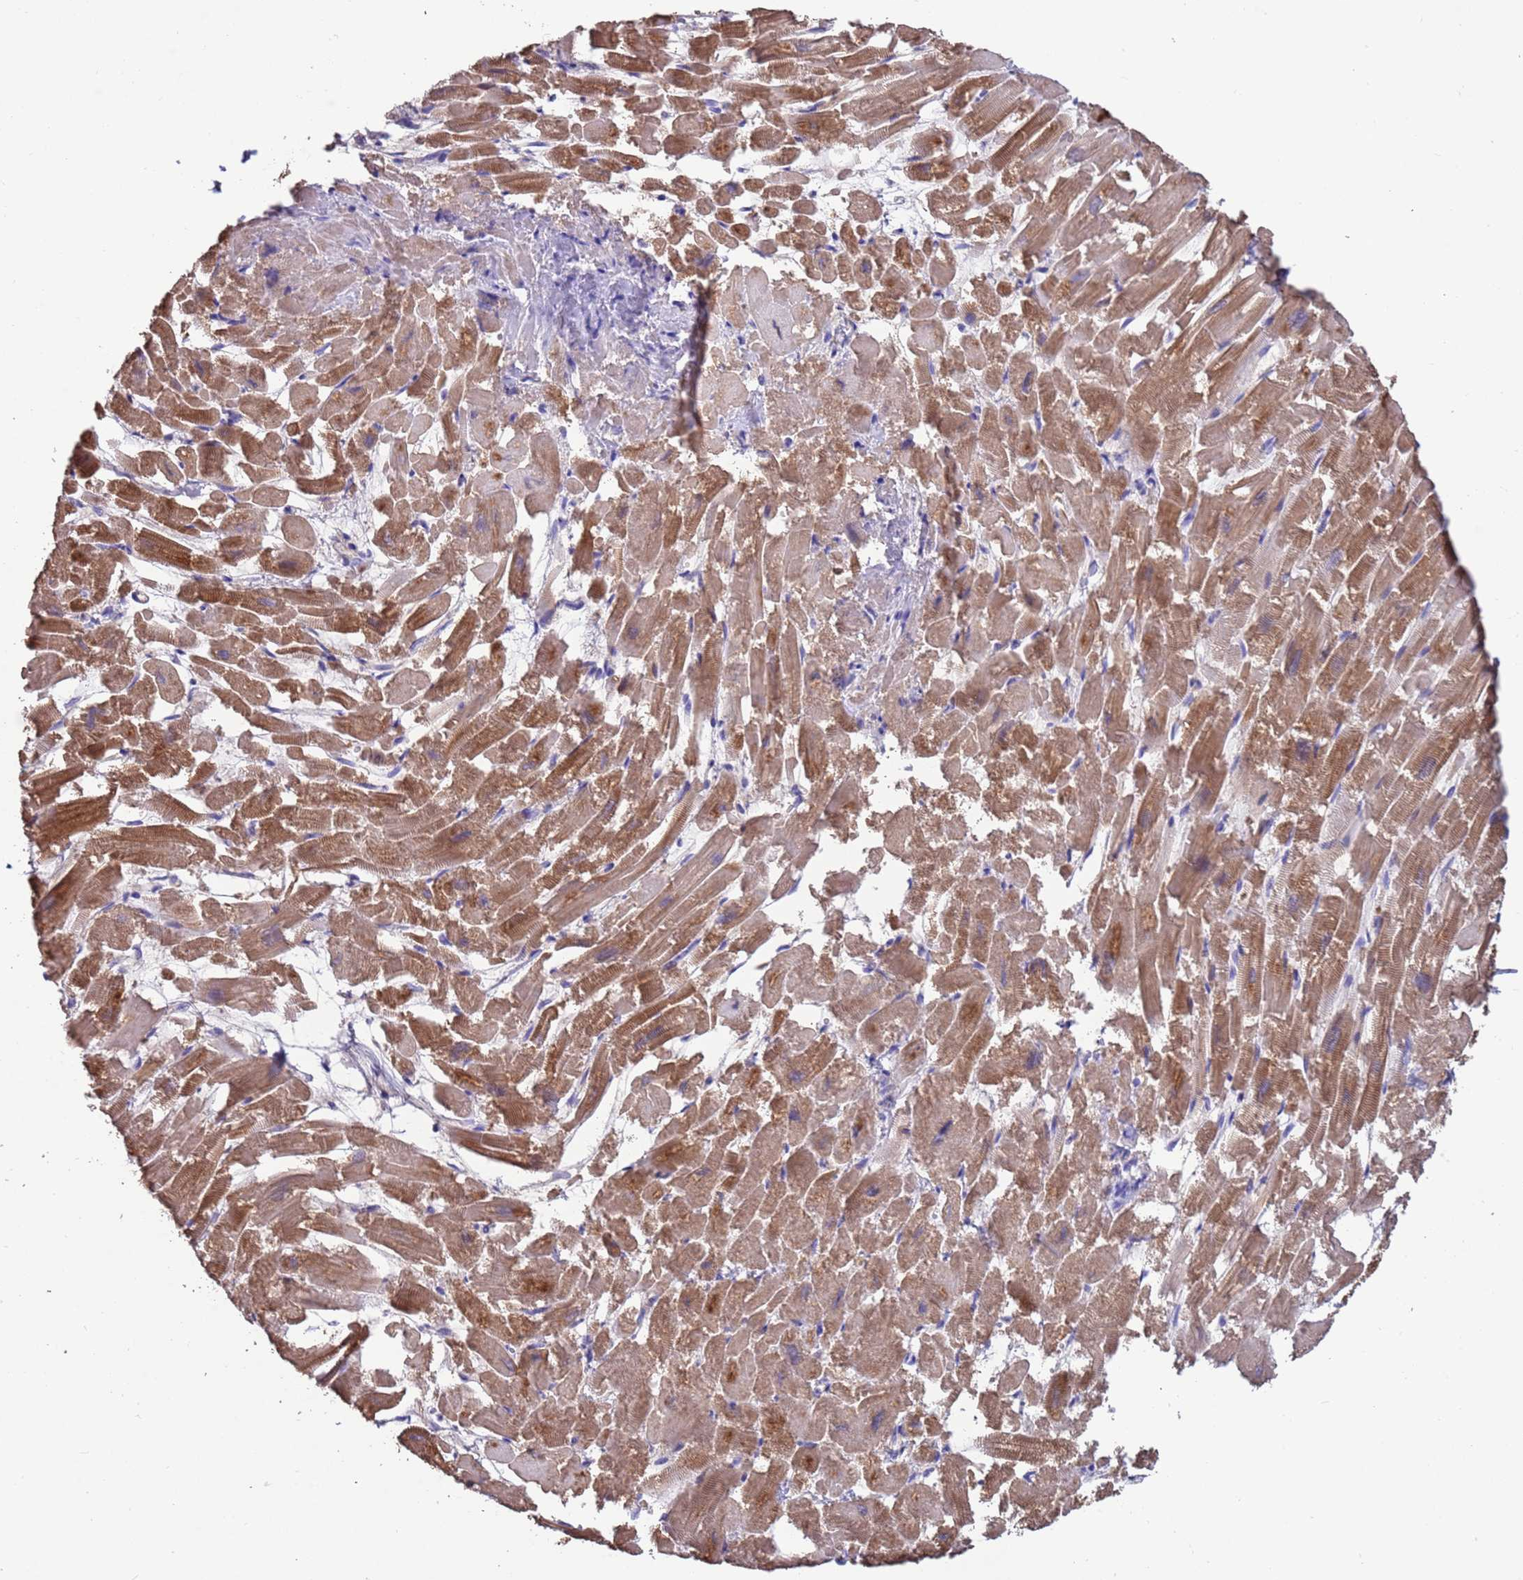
{"staining": {"intensity": "moderate", "quantity": ">75%", "location": "cytoplasmic/membranous"}, "tissue": "heart muscle", "cell_type": "Cardiomyocytes", "image_type": "normal", "snomed": [{"axis": "morphology", "description": "Normal tissue, NOS"}, {"axis": "topography", "description": "Heart"}], "caption": "Immunohistochemical staining of unremarkable heart muscle exhibits moderate cytoplasmic/membranous protein expression in about >75% of cardiomyocytes. Using DAB (brown) and hematoxylin (blue) stains, captured at high magnification using brightfield microscopy.", "gene": "SRL", "patient": {"sex": "male", "age": 54}}